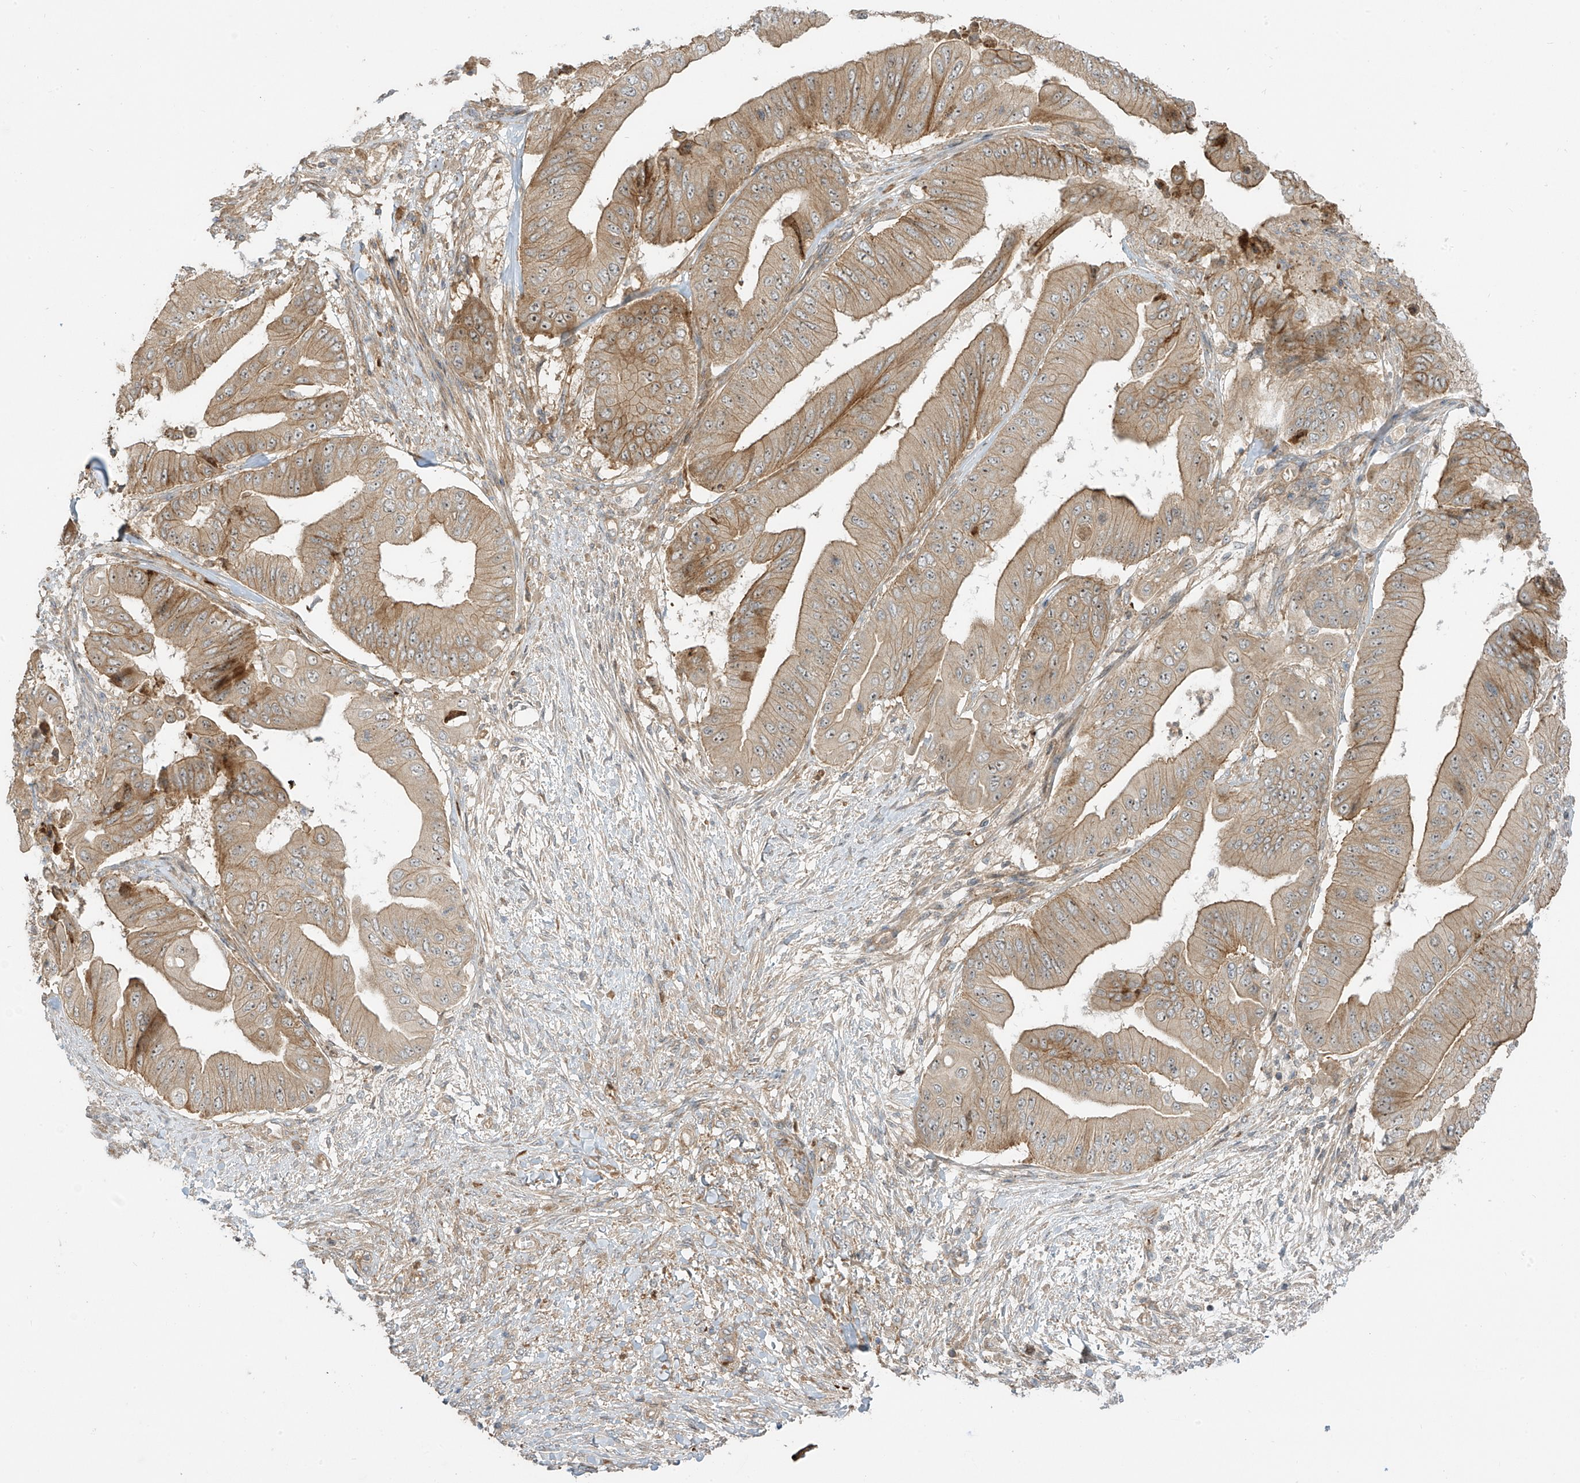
{"staining": {"intensity": "moderate", "quantity": "25%-75%", "location": "cytoplasmic/membranous"}, "tissue": "pancreatic cancer", "cell_type": "Tumor cells", "image_type": "cancer", "snomed": [{"axis": "morphology", "description": "Adenocarcinoma, NOS"}, {"axis": "topography", "description": "Pancreas"}], "caption": "Protein staining of adenocarcinoma (pancreatic) tissue exhibits moderate cytoplasmic/membranous staining in approximately 25%-75% of tumor cells. The staining is performed using DAB (3,3'-diaminobenzidine) brown chromogen to label protein expression. The nuclei are counter-stained blue using hematoxylin.", "gene": "ENTR1", "patient": {"sex": "female", "age": 77}}